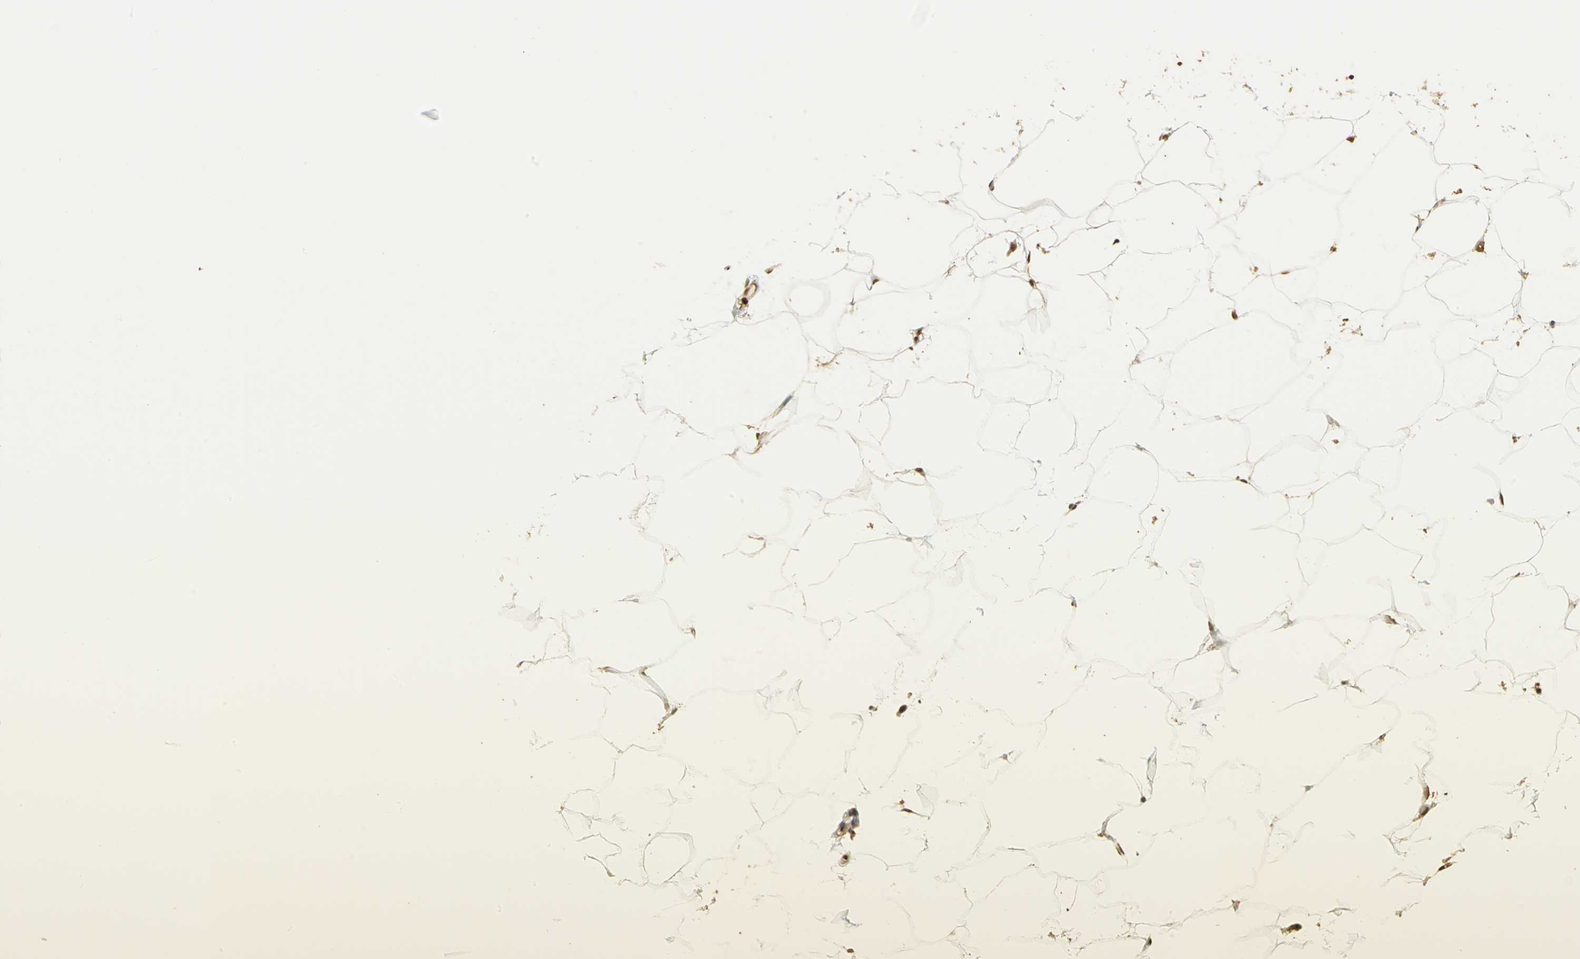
{"staining": {"intensity": "moderate", "quantity": ">75%", "location": "nuclear"}, "tissue": "adipose tissue", "cell_type": "Adipocytes", "image_type": "normal", "snomed": [{"axis": "morphology", "description": "Normal tissue, NOS"}, {"axis": "morphology", "description": "Duct carcinoma"}, {"axis": "topography", "description": "Breast"}, {"axis": "topography", "description": "Adipose tissue"}], "caption": "Normal adipose tissue shows moderate nuclear expression in about >75% of adipocytes (Brightfield microscopy of DAB IHC at high magnification)..", "gene": "SET", "patient": {"sex": "female", "age": 37}}